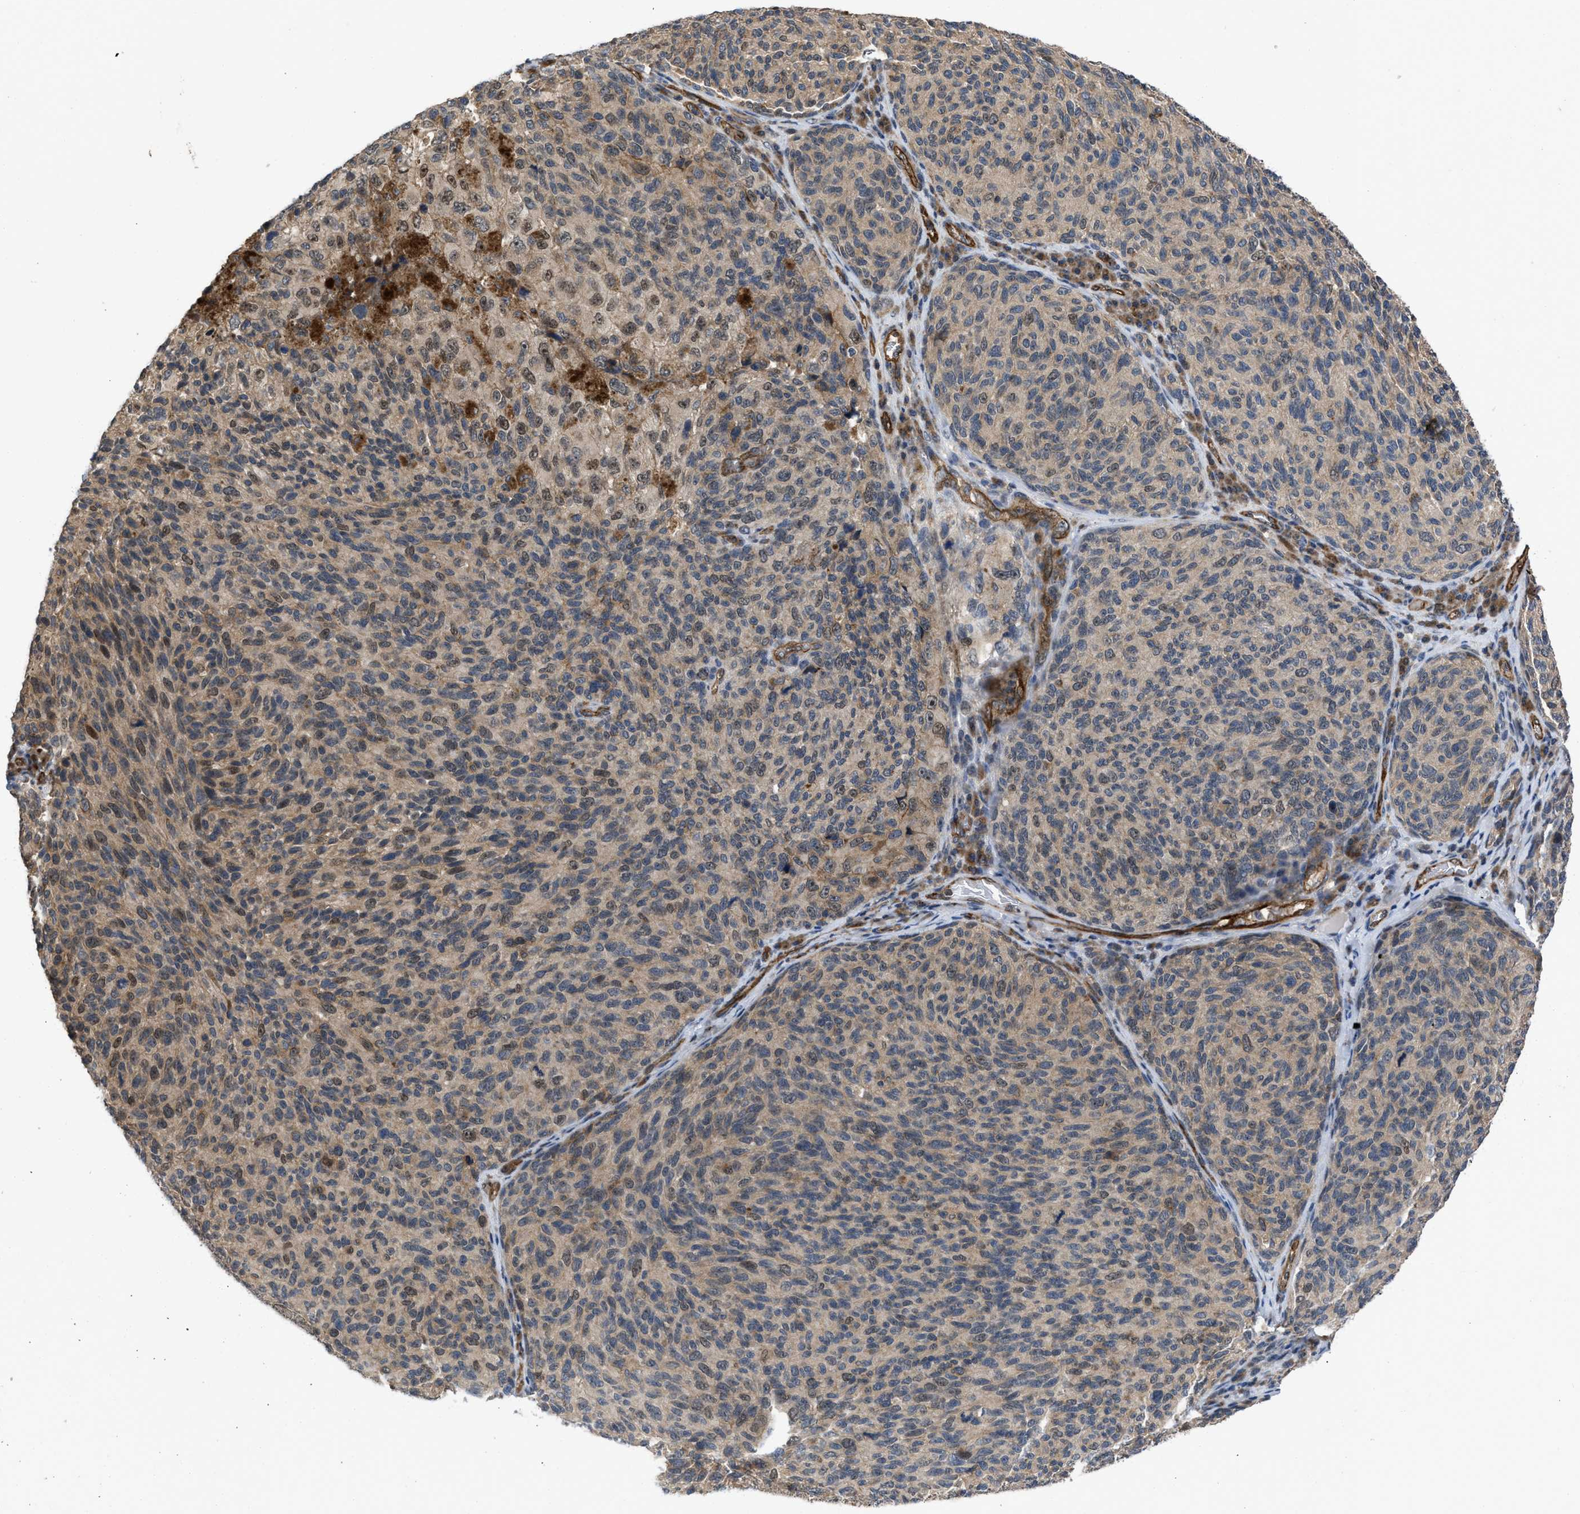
{"staining": {"intensity": "moderate", "quantity": ">75%", "location": "cytoplasmic/membranous,nuclear"}, "tissue": "melanoma", "cell_type": "Tumor cells", "image_type": "cancer", "snomed": [{"axis": "morphology", "description": "Malignant melanoma, NOS"}, {"axis": "topography", "description": "Skin"}], "caption": "A brown stain labels moderate cytoplasmic/membranous and nuclear positivity of a protein in human melanoma tumor cells.", "gene": "GPATCH2L", "patient": {"sex": "female", "age": 73}}